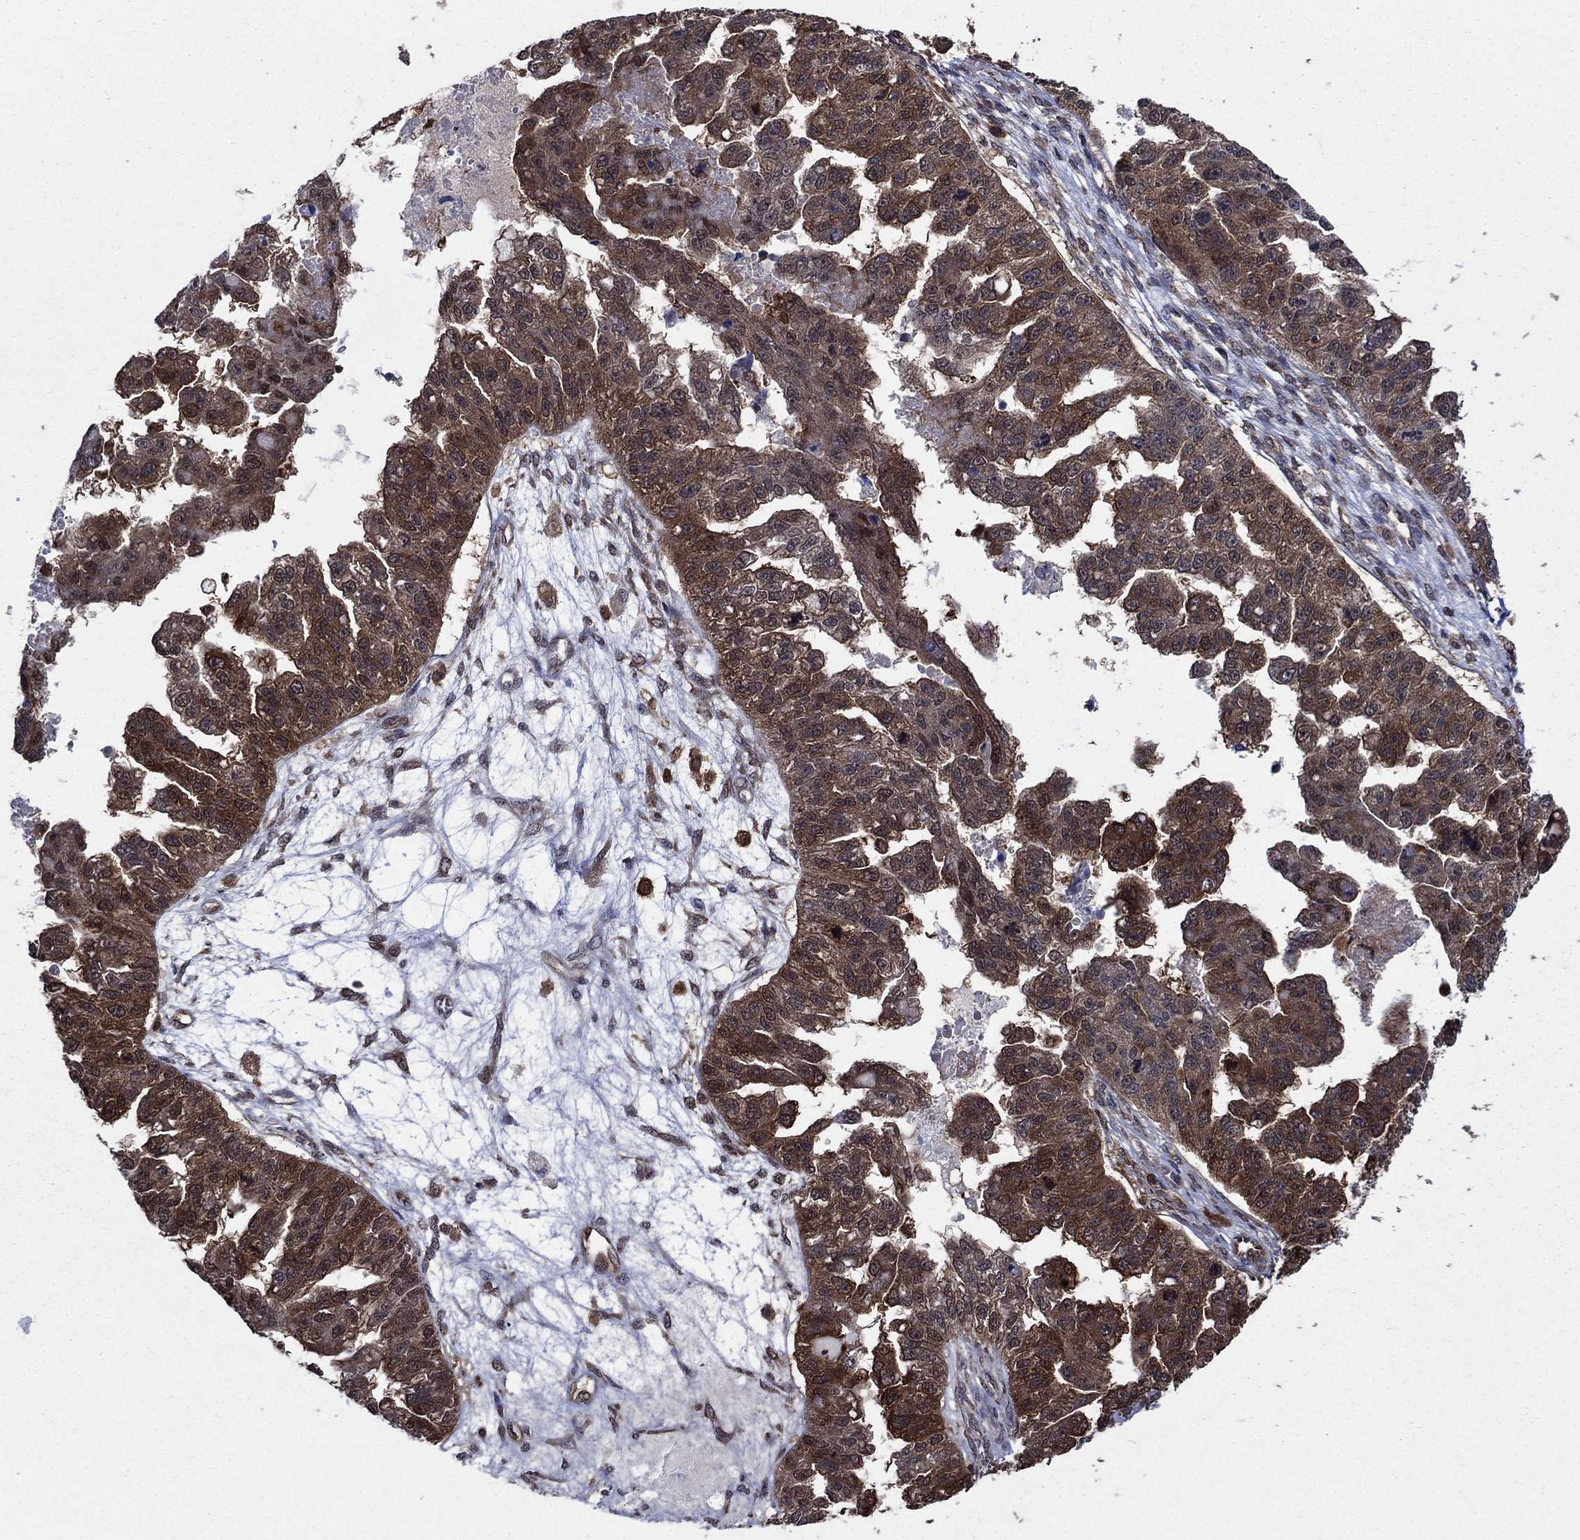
{"staining": {"intensity": "strong", "quantity": "25%-75%", "location": "cytoplasmic/membranous"}, "tissue": "ovarian cancer", "cell_type": "Tumor cells", "image_type": "cancer", "snomed": [{"axis": "morphology", "description": "Cystadenocarcinoma, serous, NOS"}, {"axis": "topography", "description": "Ovary"}], "caption": "Protein expression analysis of serous cystadenocarcinoma (ovarian) demonstrates strong cytoplasmic/membranous staining in approximately 25%-75% of tumor cells. Using DAB (3,3'-diaminobenzidine) (brown) and hematoxylin (blue) stains, captured at high magnification using brightfield microscopy.", "gene": "CACYBP", "patient": {"sex": "female", "age": 58}}